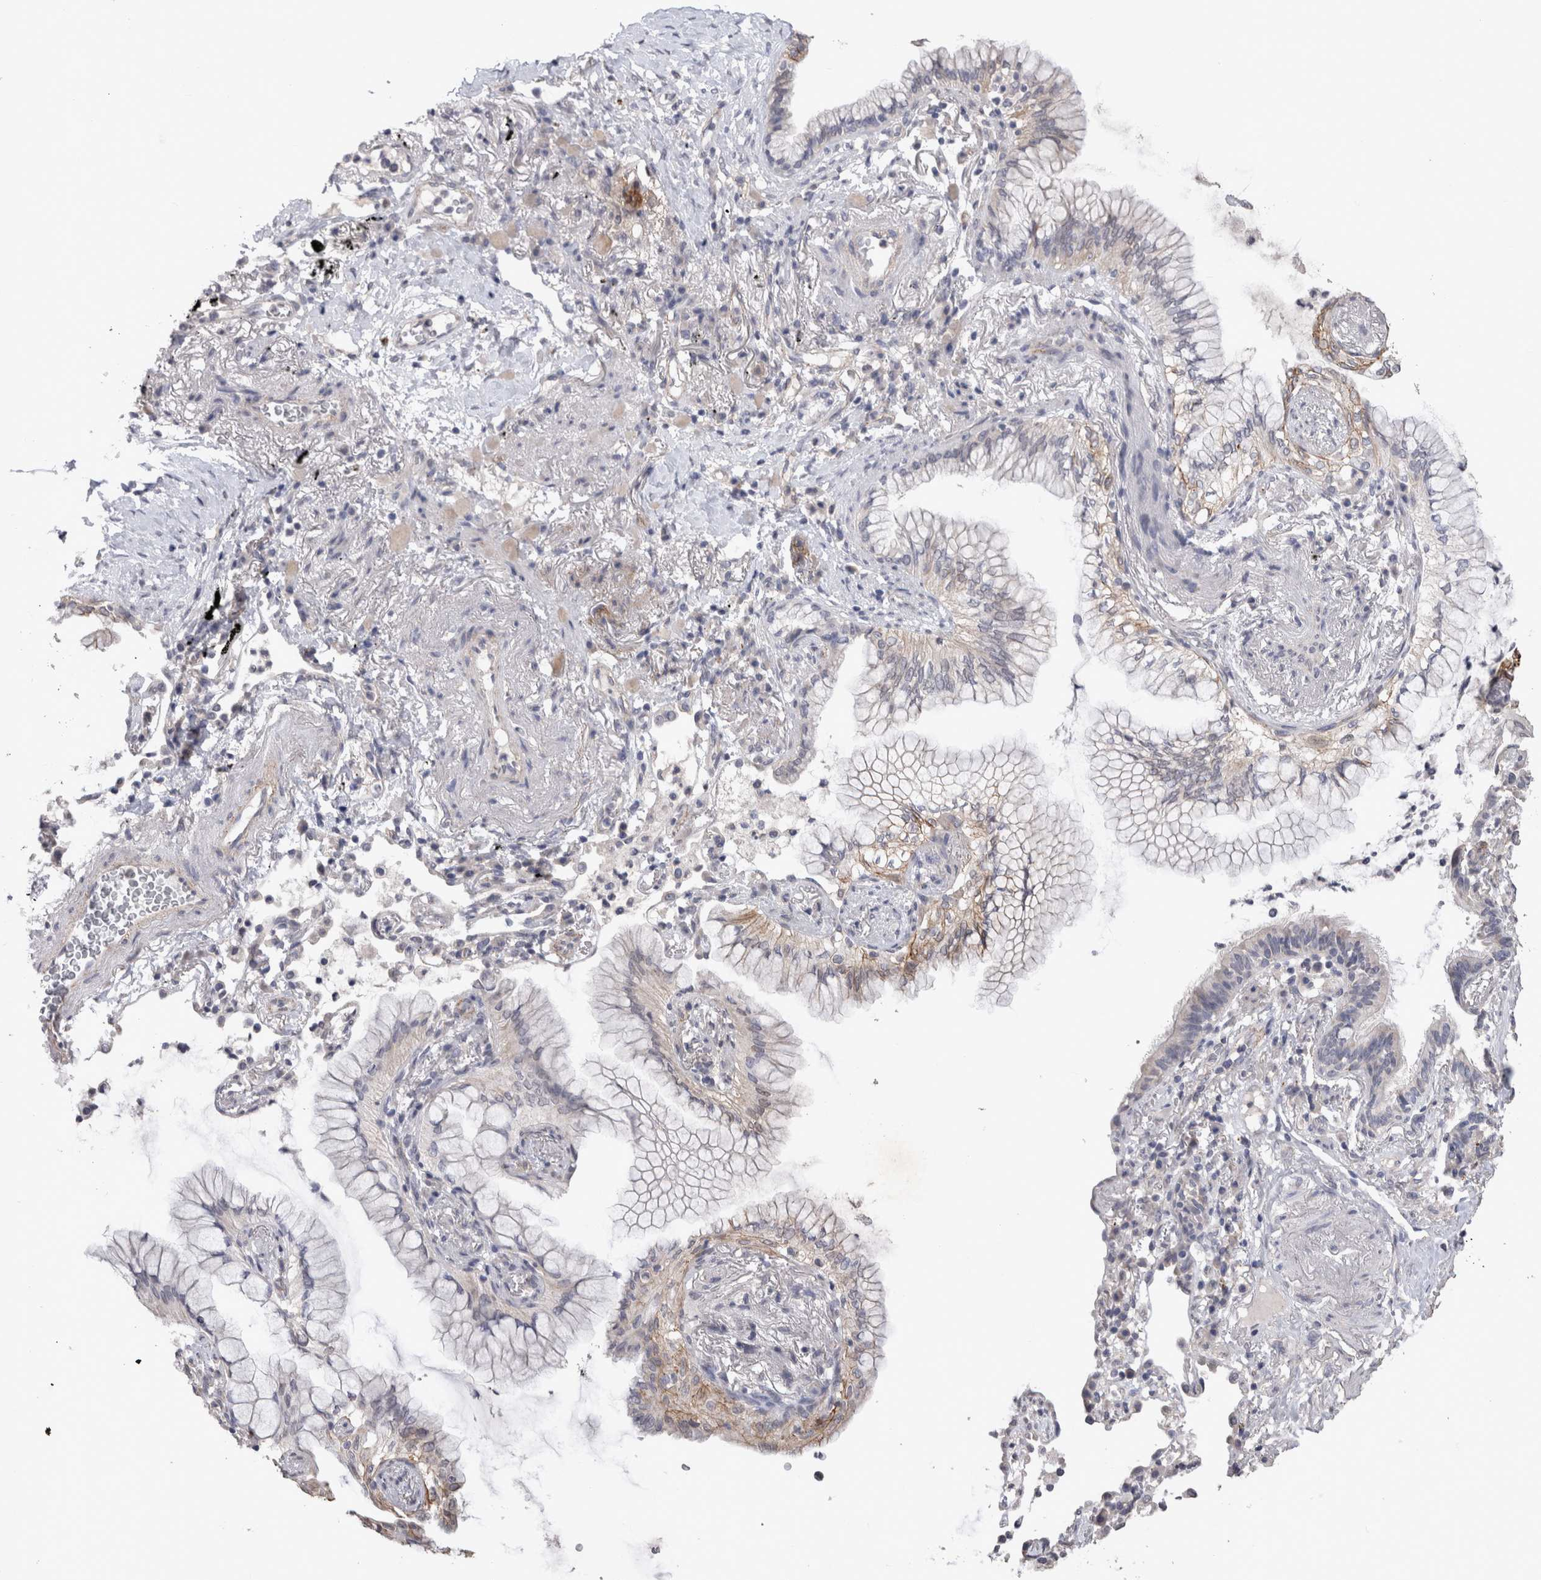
{"staining": {"intensity": "moderate", "quantity": "<25%", "location": "cytoplasmic/membranous"}, "tissue": "lung cancer", "cell_type": "Tumor cells", "image_type": "cancer", "snomed": [{"axis": "morphology", "description": "Adenocarcinoma, NOS"}, {"axis": "topography", "description": "Lung"}], "caption": "Immunohistochemistry (IHC) histopathology image of human adenocarcinoma (lung) stained for a protein (brown), which demonstrates low levels of moderate cytoplasmic/membranous expression in approximately <25% of tumor cells.", "gene": "CDH6", "patient": {"sex": "female", "age": 70}}